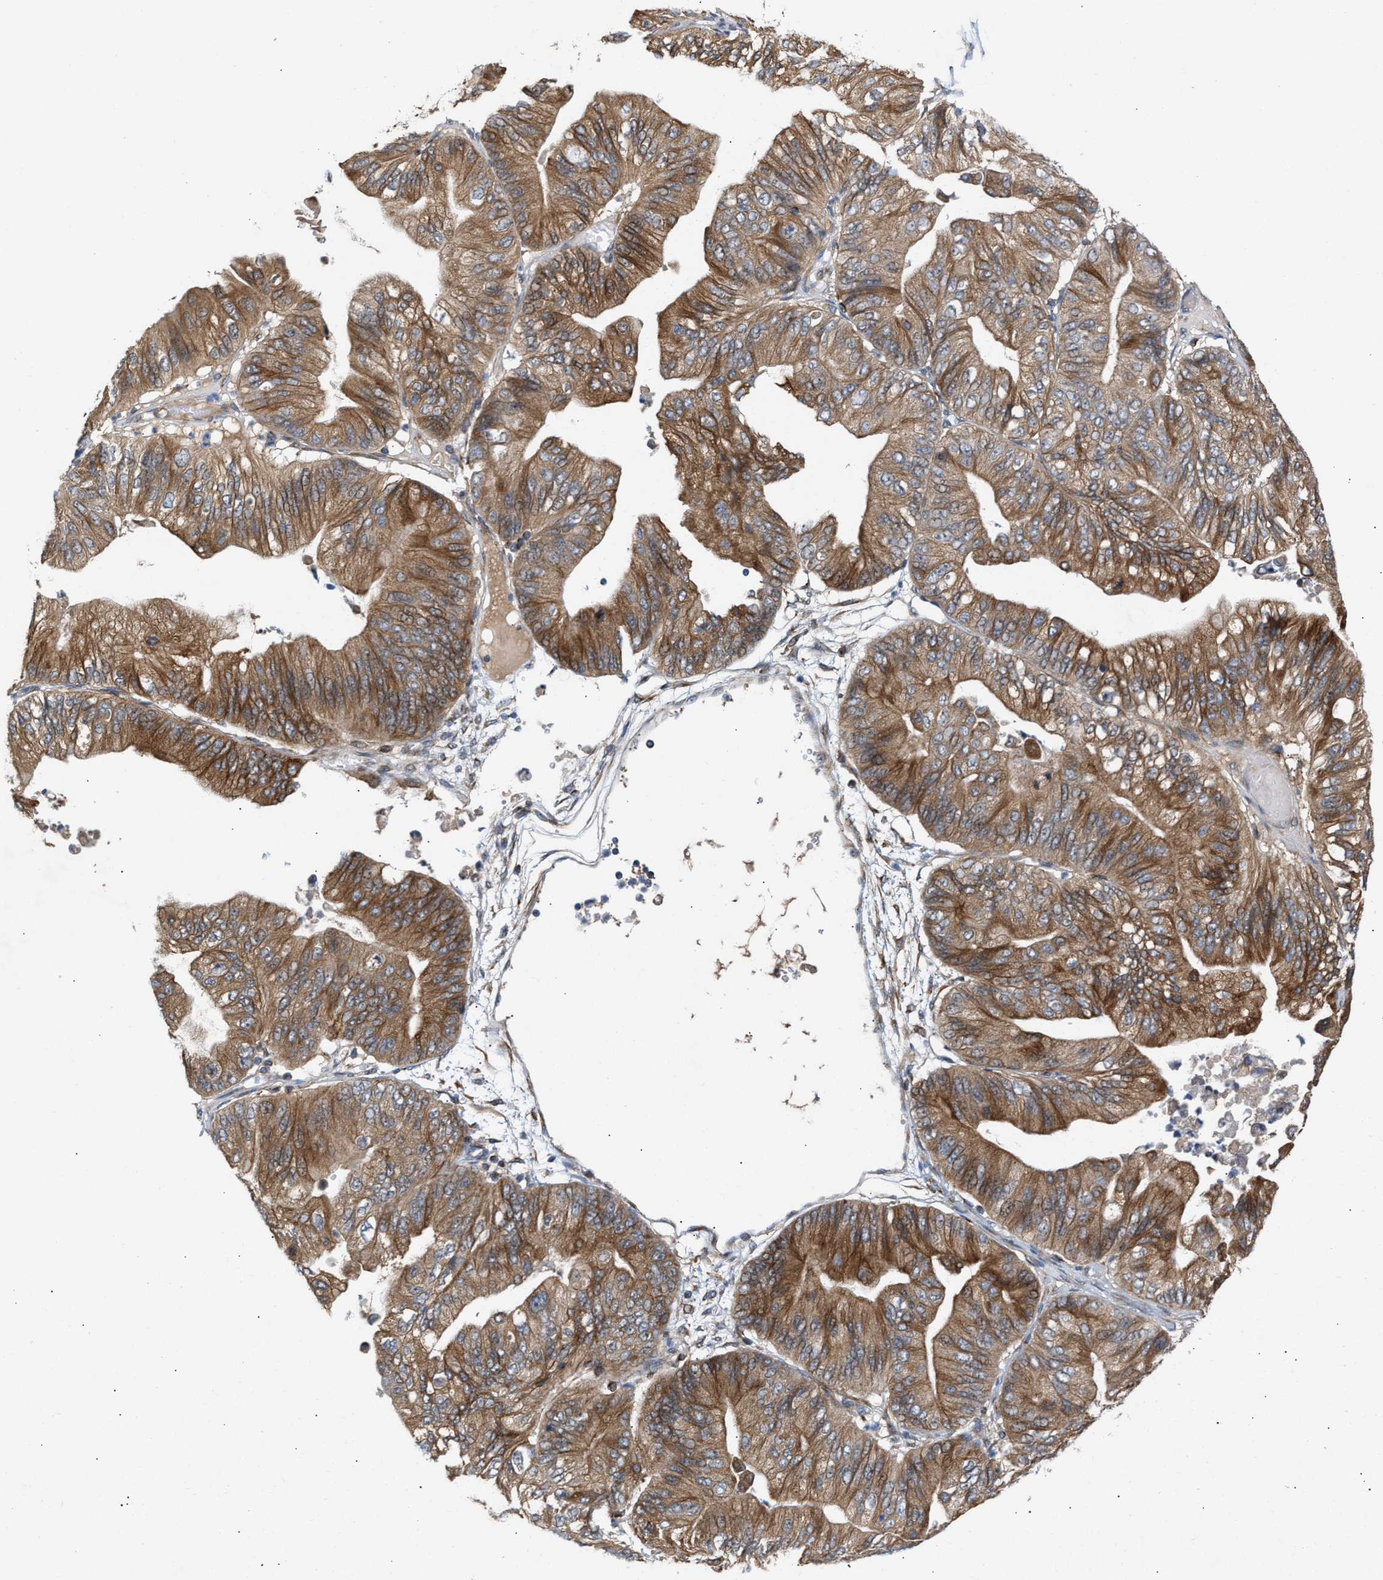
{"staining": {"intensity": "moderate", "quantity": ">75%", "location": "cytoplasmic/membranous"}, "tissue": "ovarian cancer", "cell_type": "Tumor cells", "image_type": "cancer", "snomed": [{"axis": "morphology", "description": "Cystadenocarcinoma, mucinous, NOS"}, {"axis": "topography", "description": "Ovary"}], "caption": "IHC (DAB (3,3'-diaminobenzidine)) staining of ovarian mucinous cystadenocarcinoma shows moderate cytoplasmic/membranous protein positivity in about >75% of tumor cells.", "gene": "BBLN", "patient": {"sex": "female", "age": 61}}